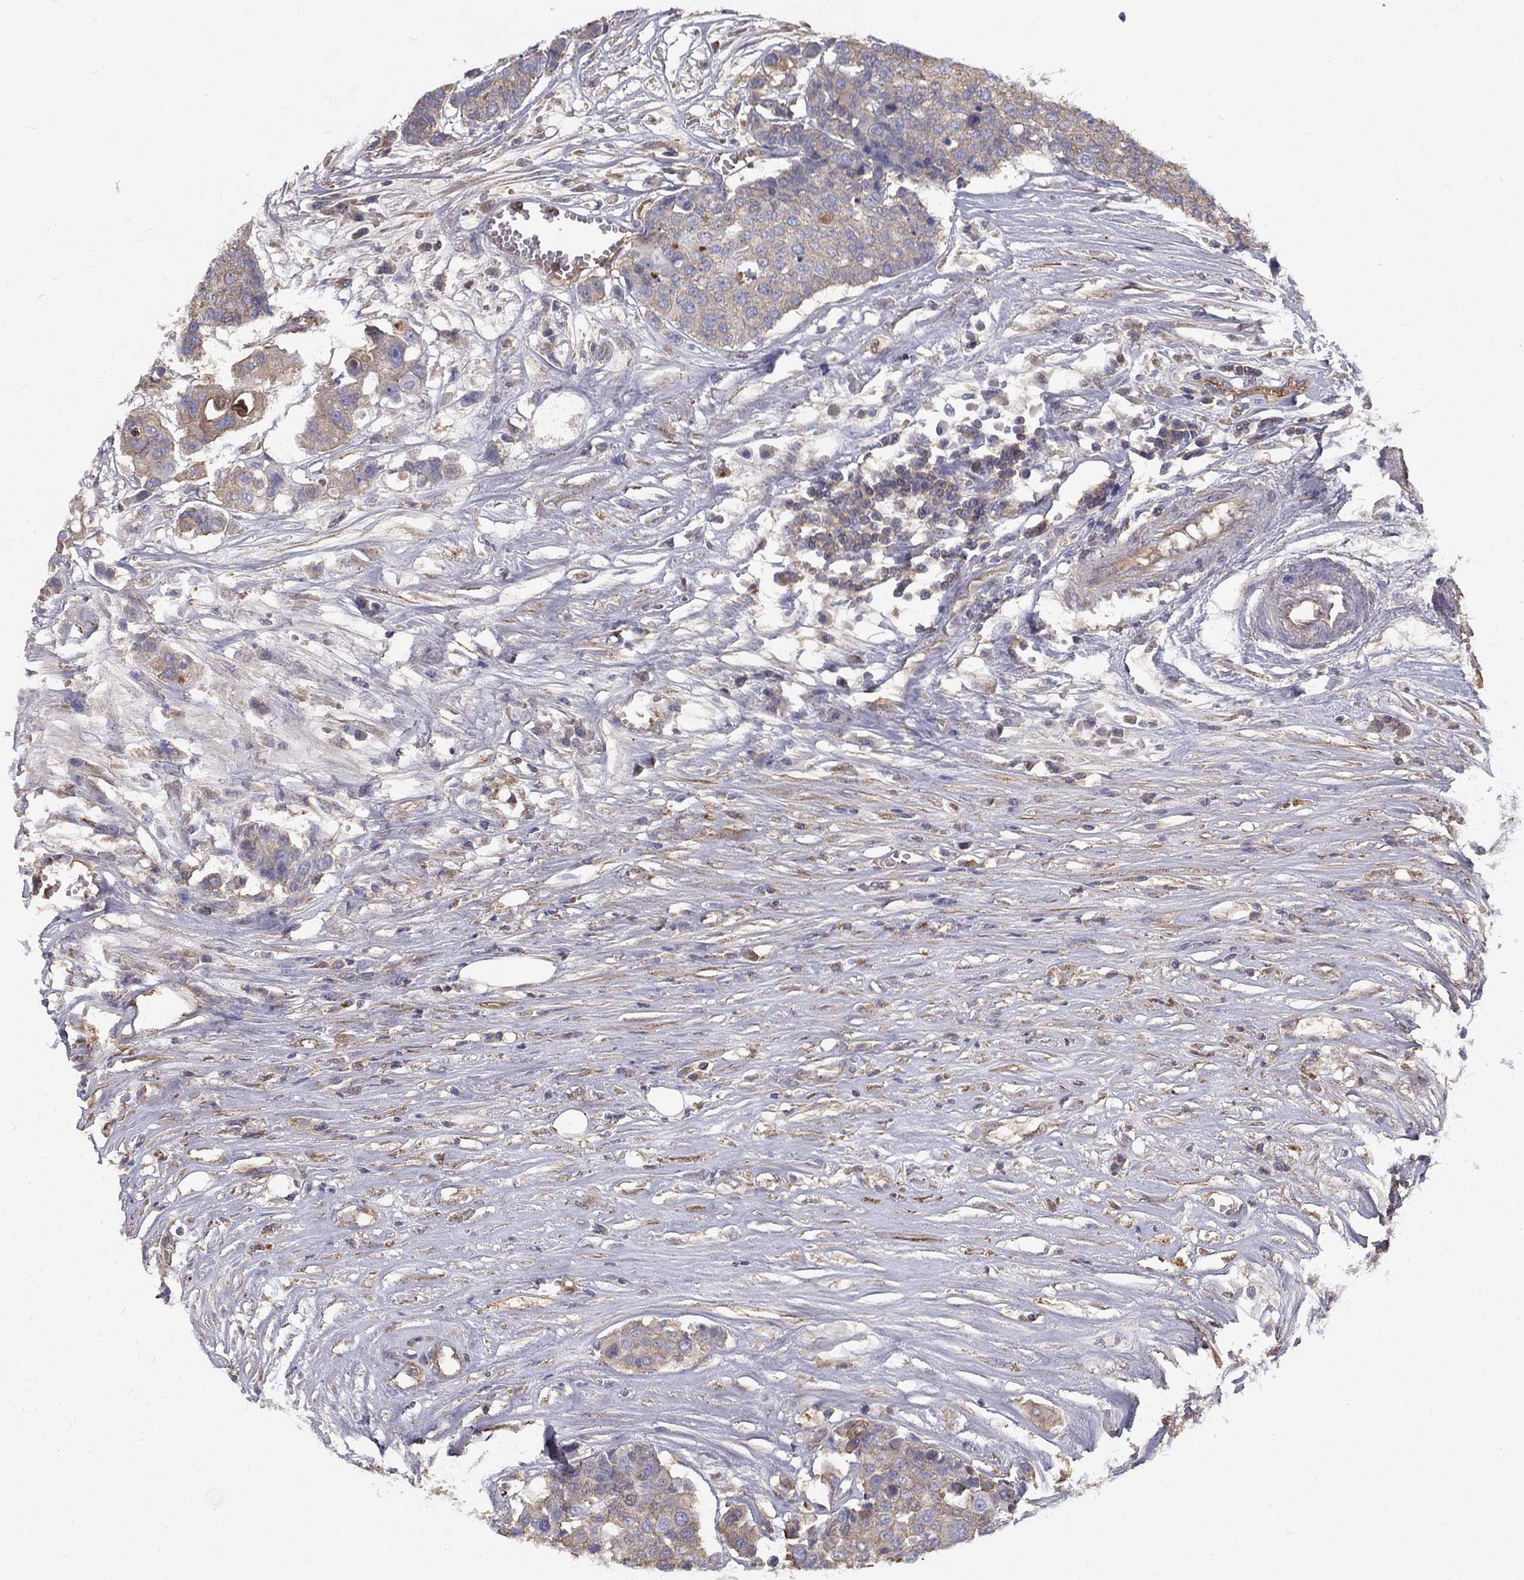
{"staining": {"intensity": "weak", "quantity": ">75%", "location": "cytoplasmic/membranous"}, "tissue": "carcinoid", "cell_type": "Tumor cells", "image_type": "cancer", "snomed": [{"axis": "morphology", "description": "Carcinoid, malignant, NOS"}, {"axis": "topography", "description": "Colon"}], "caption": "Brown immunohistochemical staining in carcinoid reveals weak cytoplasmic/membranous positivity in about >75% of tumor cells.", "gene": "EPDR1", "patient": {"sex": "male", "age": 81}}